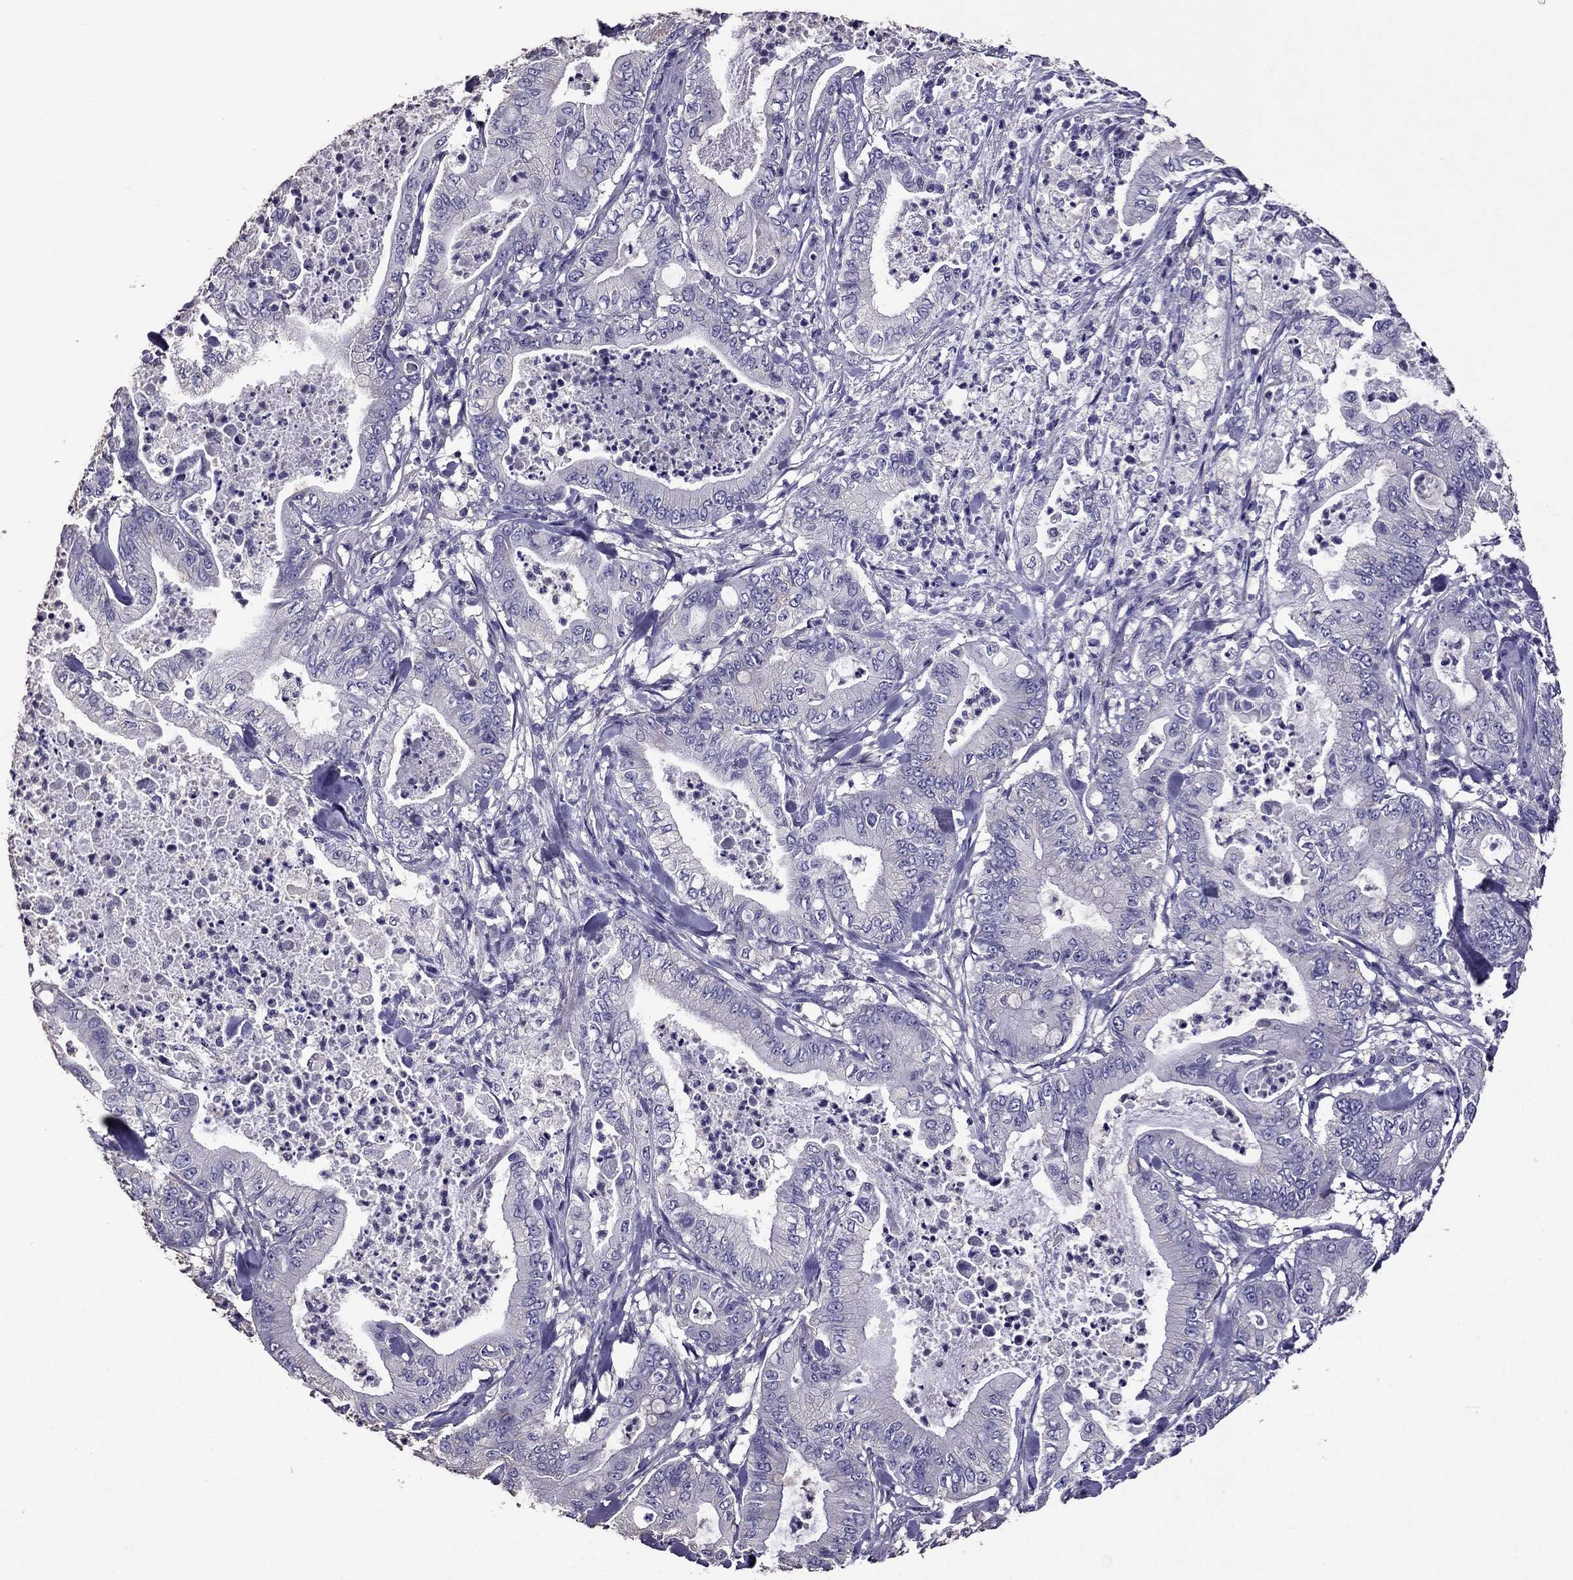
{"staining": {"intensity": "negative", "quantity": "none", "location": "none"}, "tissue": "pancreatic cancer", "cell_type": "Tumor cells", "image_type": "cancer", "snomed": [{"axis": "morphology", "description": "Adenocarcinoma, NOS"}, {"axis": "topography", "description": "Pancreas"}], "caption": "Human adenocarcinoma (pancreatic) stained for a protein using immunohistochemistry demonstrates no positivity in tumor cells.", "gene": "NKX3-1", "patient": {"sex": "male", "age": 71}}